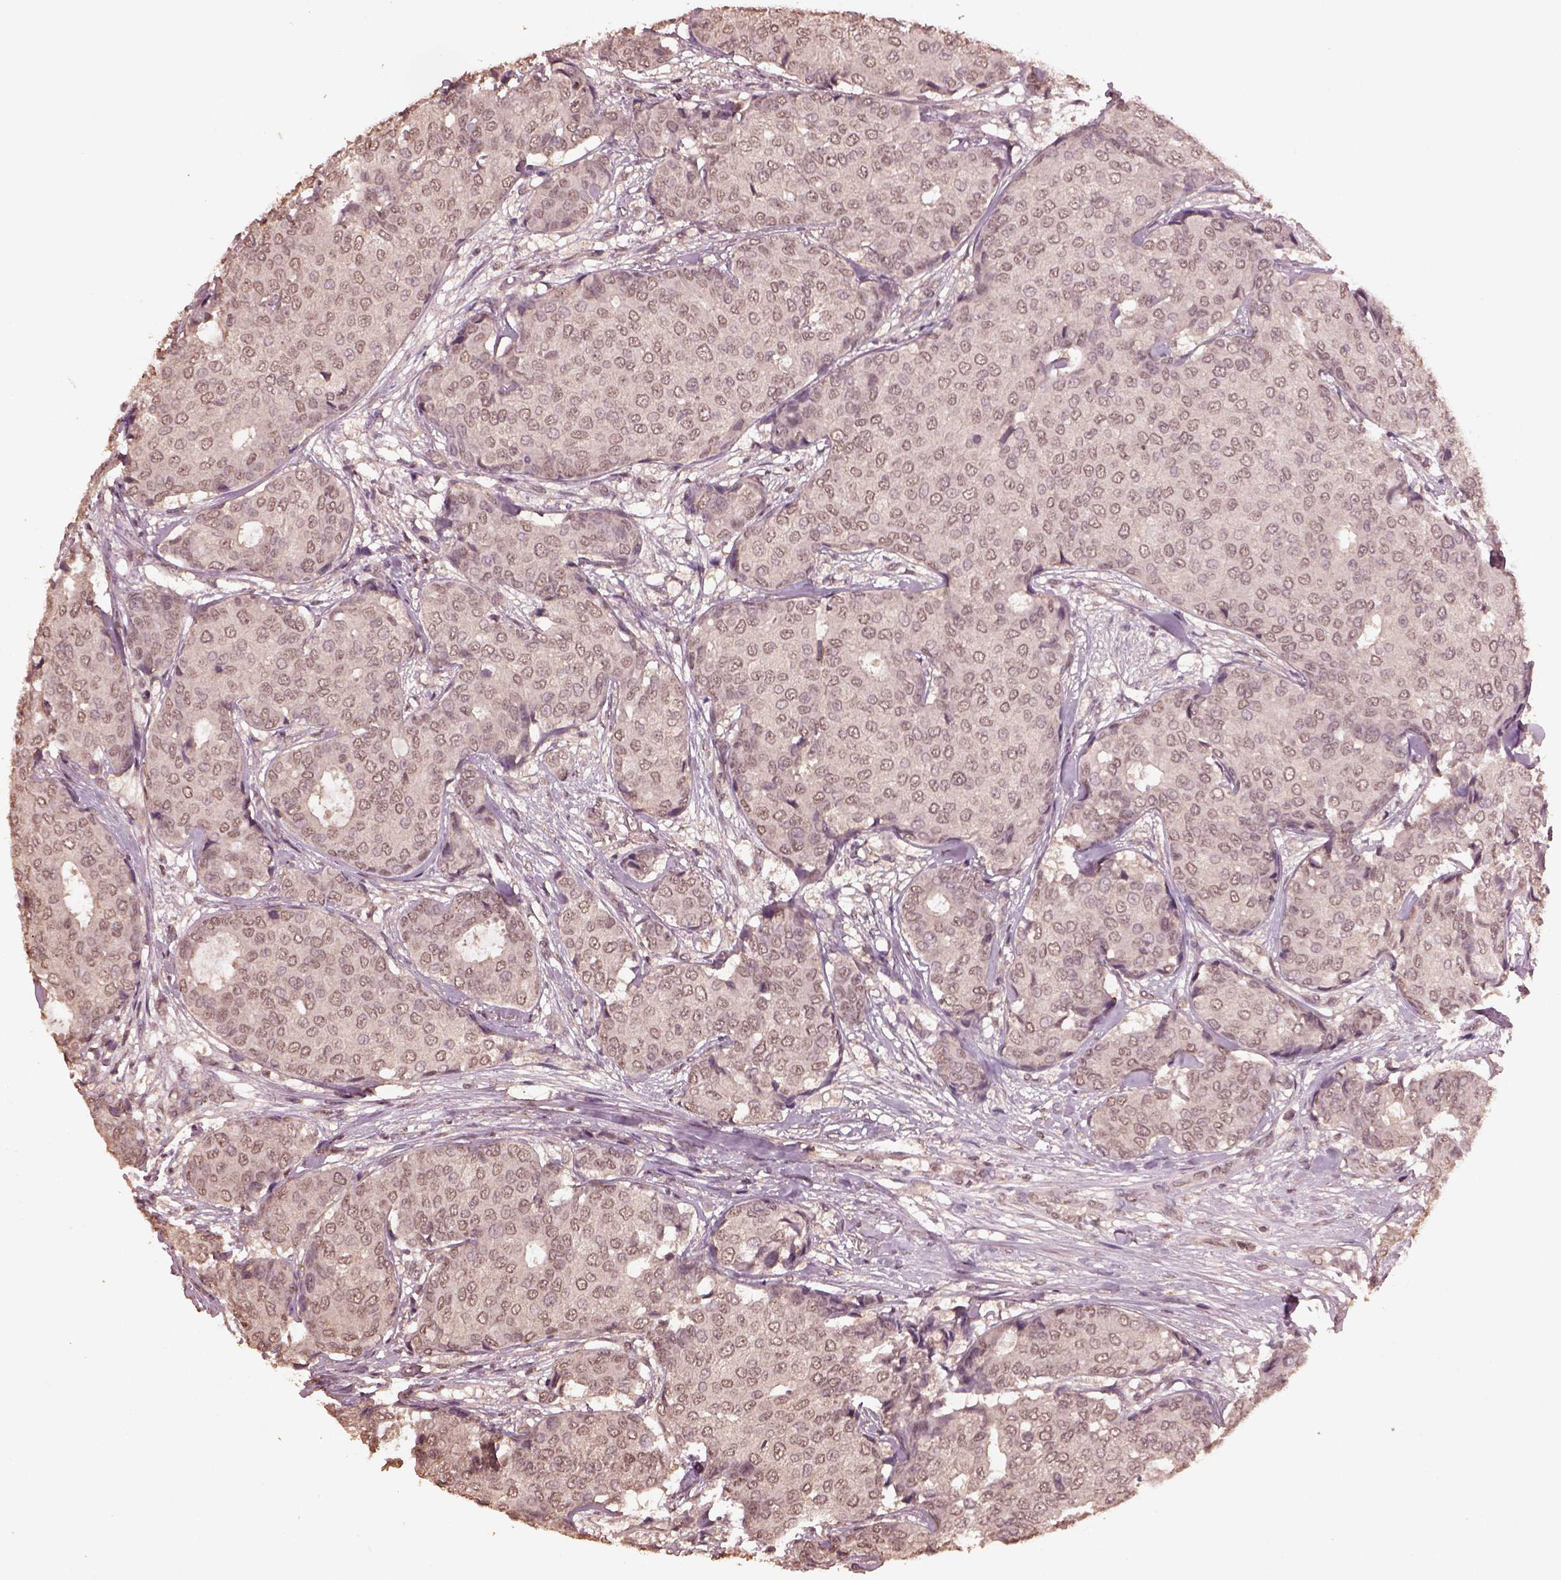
{"staining": {"intensity": "weak", "quantity": "<25%", "location": "nuclear"}, "tissue": "breast cancer", "cell_type": "Tumor cells", "image_type": "cancer", "snomed": [{"axis": "morphology", "description": "Duct carcinoma"}, {"axis": "topography", "description": "Breast"}], "caption": "Immunohistochemistry (IHC) image of invasive ductal carcinoma (breast) stained for a protein (brown), which shows no expression in tumor cells.", "gene": "CPT1C", "patient": {"sex": "female", "age": 75}}